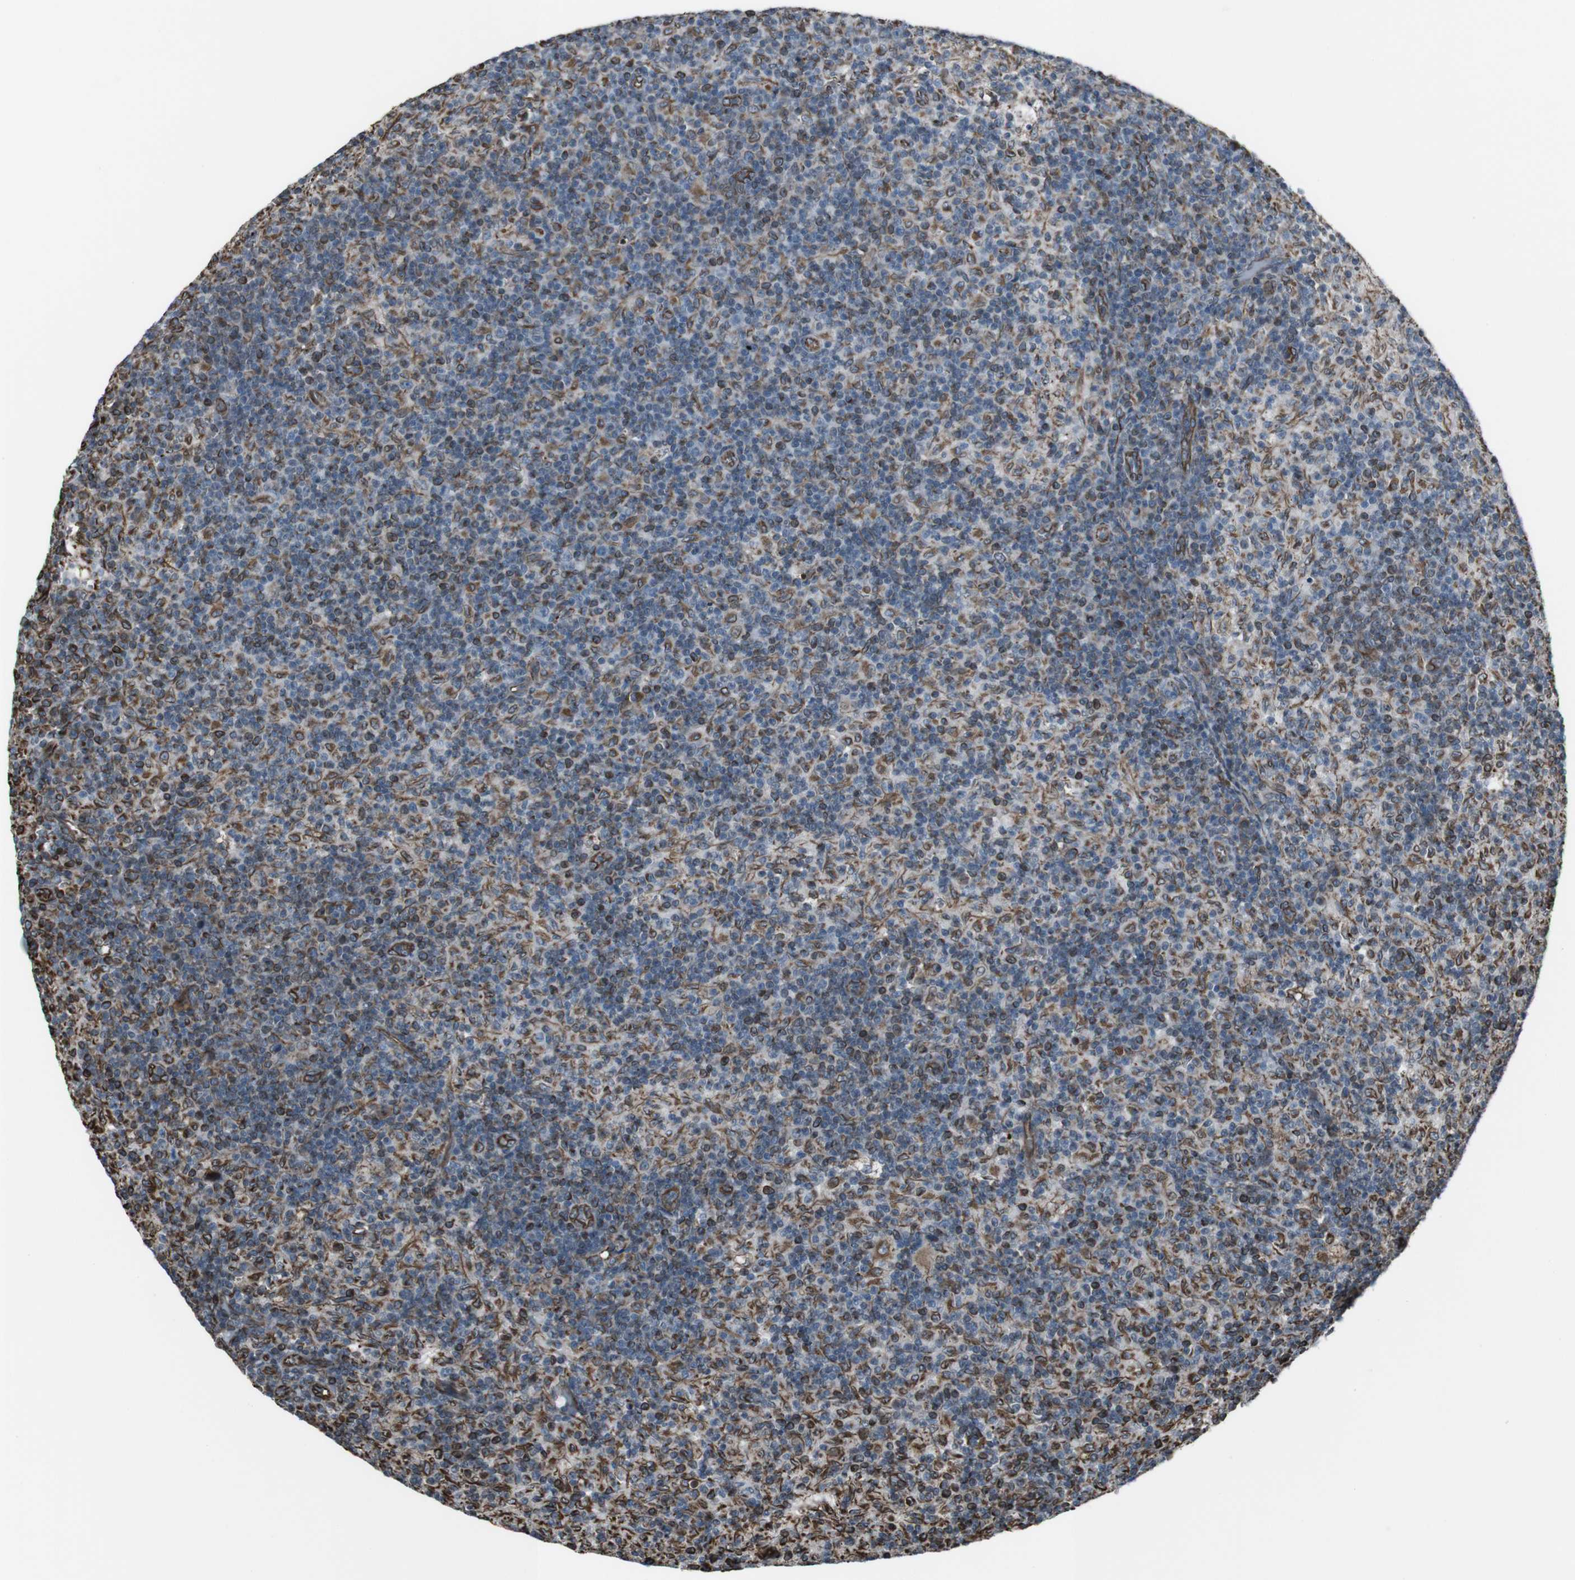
{"staining": {"intensity": "moderate", "quantity": "<25%", "location": "cytoplasmic/membranous"}, "tissue": "lymph node", "cell_type": "Germinal center cells", "image_type": "normal", "snomed": [{"axis": "morphology", "description": "Normal tissue, NOS"}, {"axis": "morphology", "description": "Inflammation, NOS"}, {"axis": "topography", "description": "Lymph node"}], "caption": "High-magnification brightfield microscopy of benign lymph node stained with DAB (3,3'-diaminobenzidine) (brown) and counterstained with hematoxylin (blue). germinal center cells exhibit moderate cytoplasmic/membranous expression is seen in approximately<25% of cells.", "gene": "TMEM141", "patient": {"sex": "male", "age": 55}}